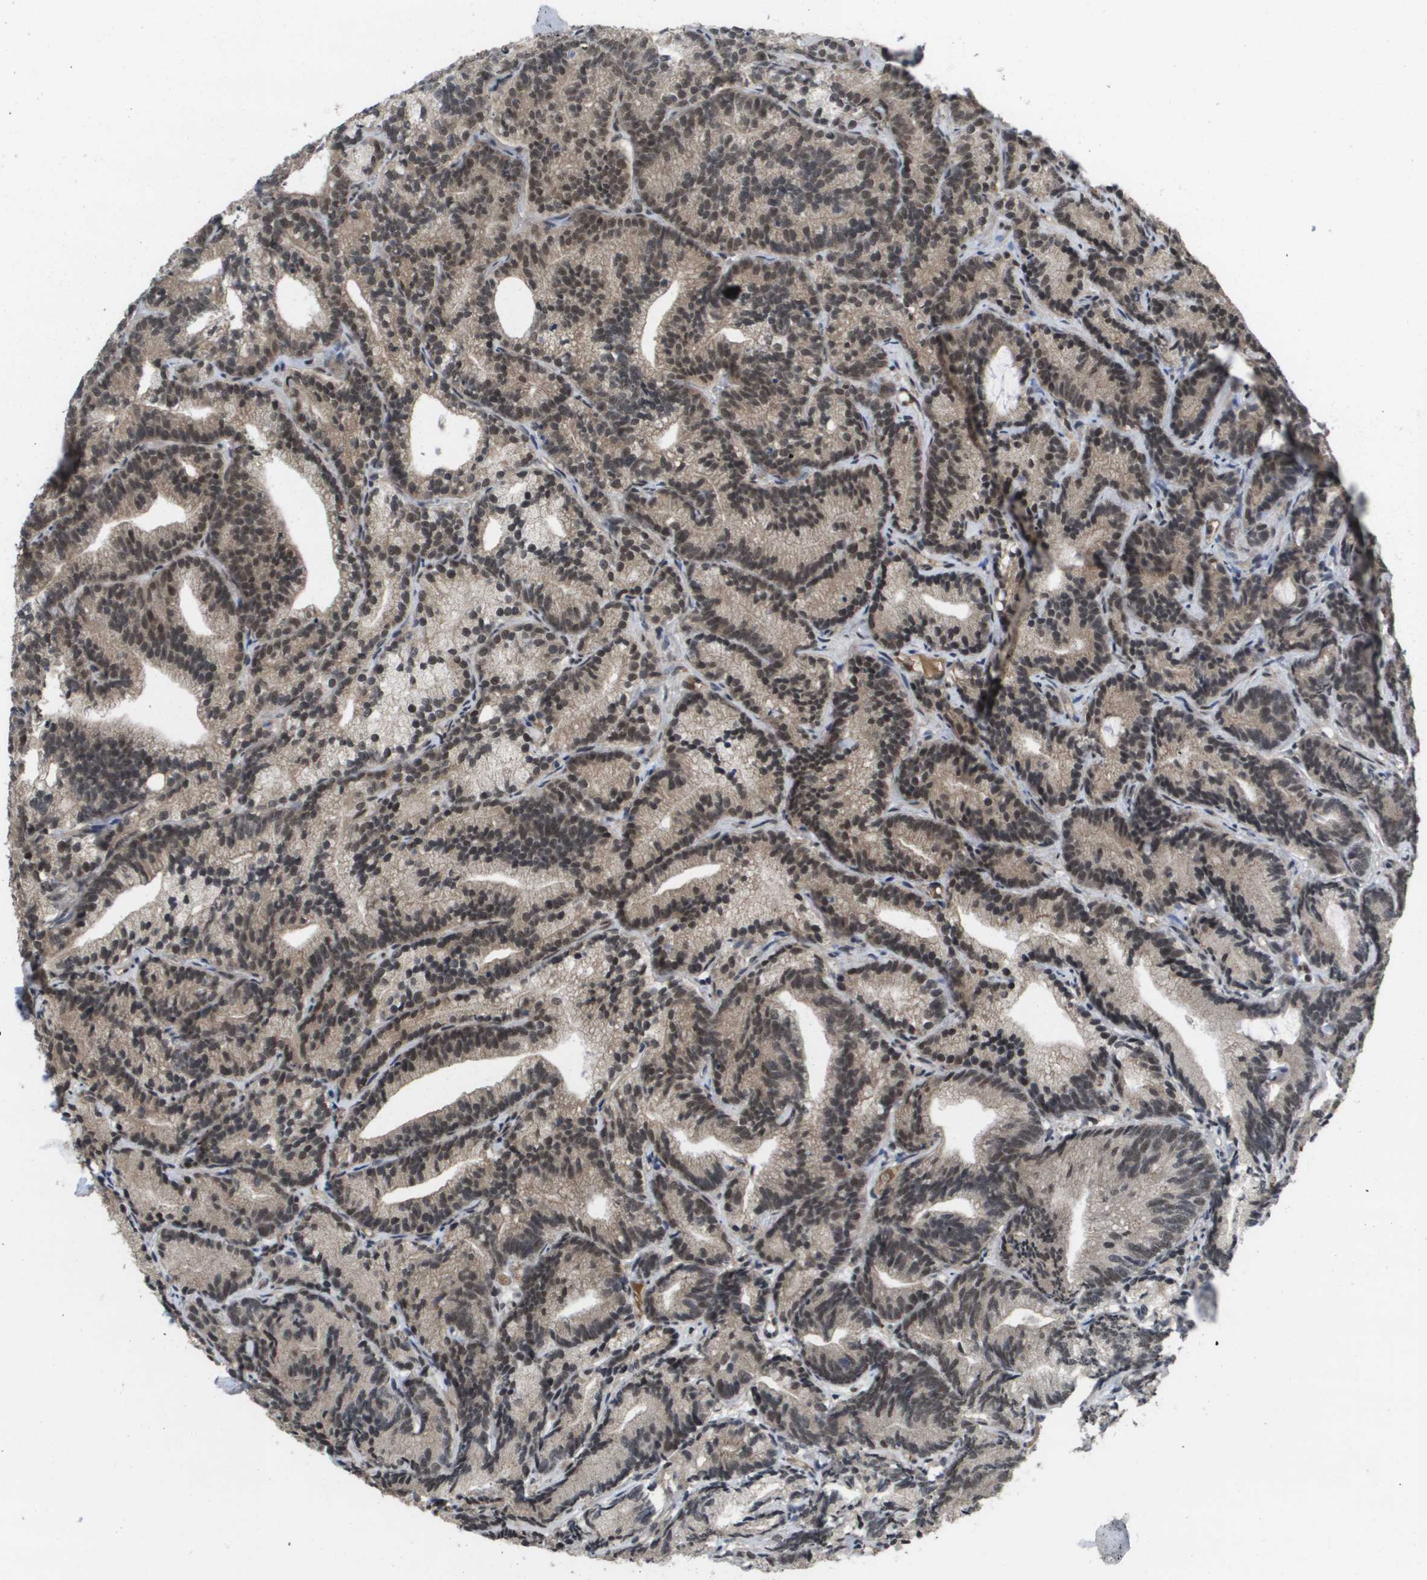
{"staining": {"intensity": "moderate", "quantity": ">75%", "location": "cytoplasmic/membranous,nuclear"}, "tissue": "prostate cancer", "cell_type": "Tumor cells", "image_type": "cancer", "snomed": [{"axis": "morphology", "description": "Adenocarcinoma, Low grade"}, {"axis": "topography", "description": "Prostate"}], "caption": "Protein expression analysis of human prostate cancer (low-grade adenocarcinoma) reveals moderate cytoplasmic/membranous and nuclear positivity in about >75% of tumor cells.", "gene": "AMBRA1", "patient": {"sex": "male", "age": 89}}